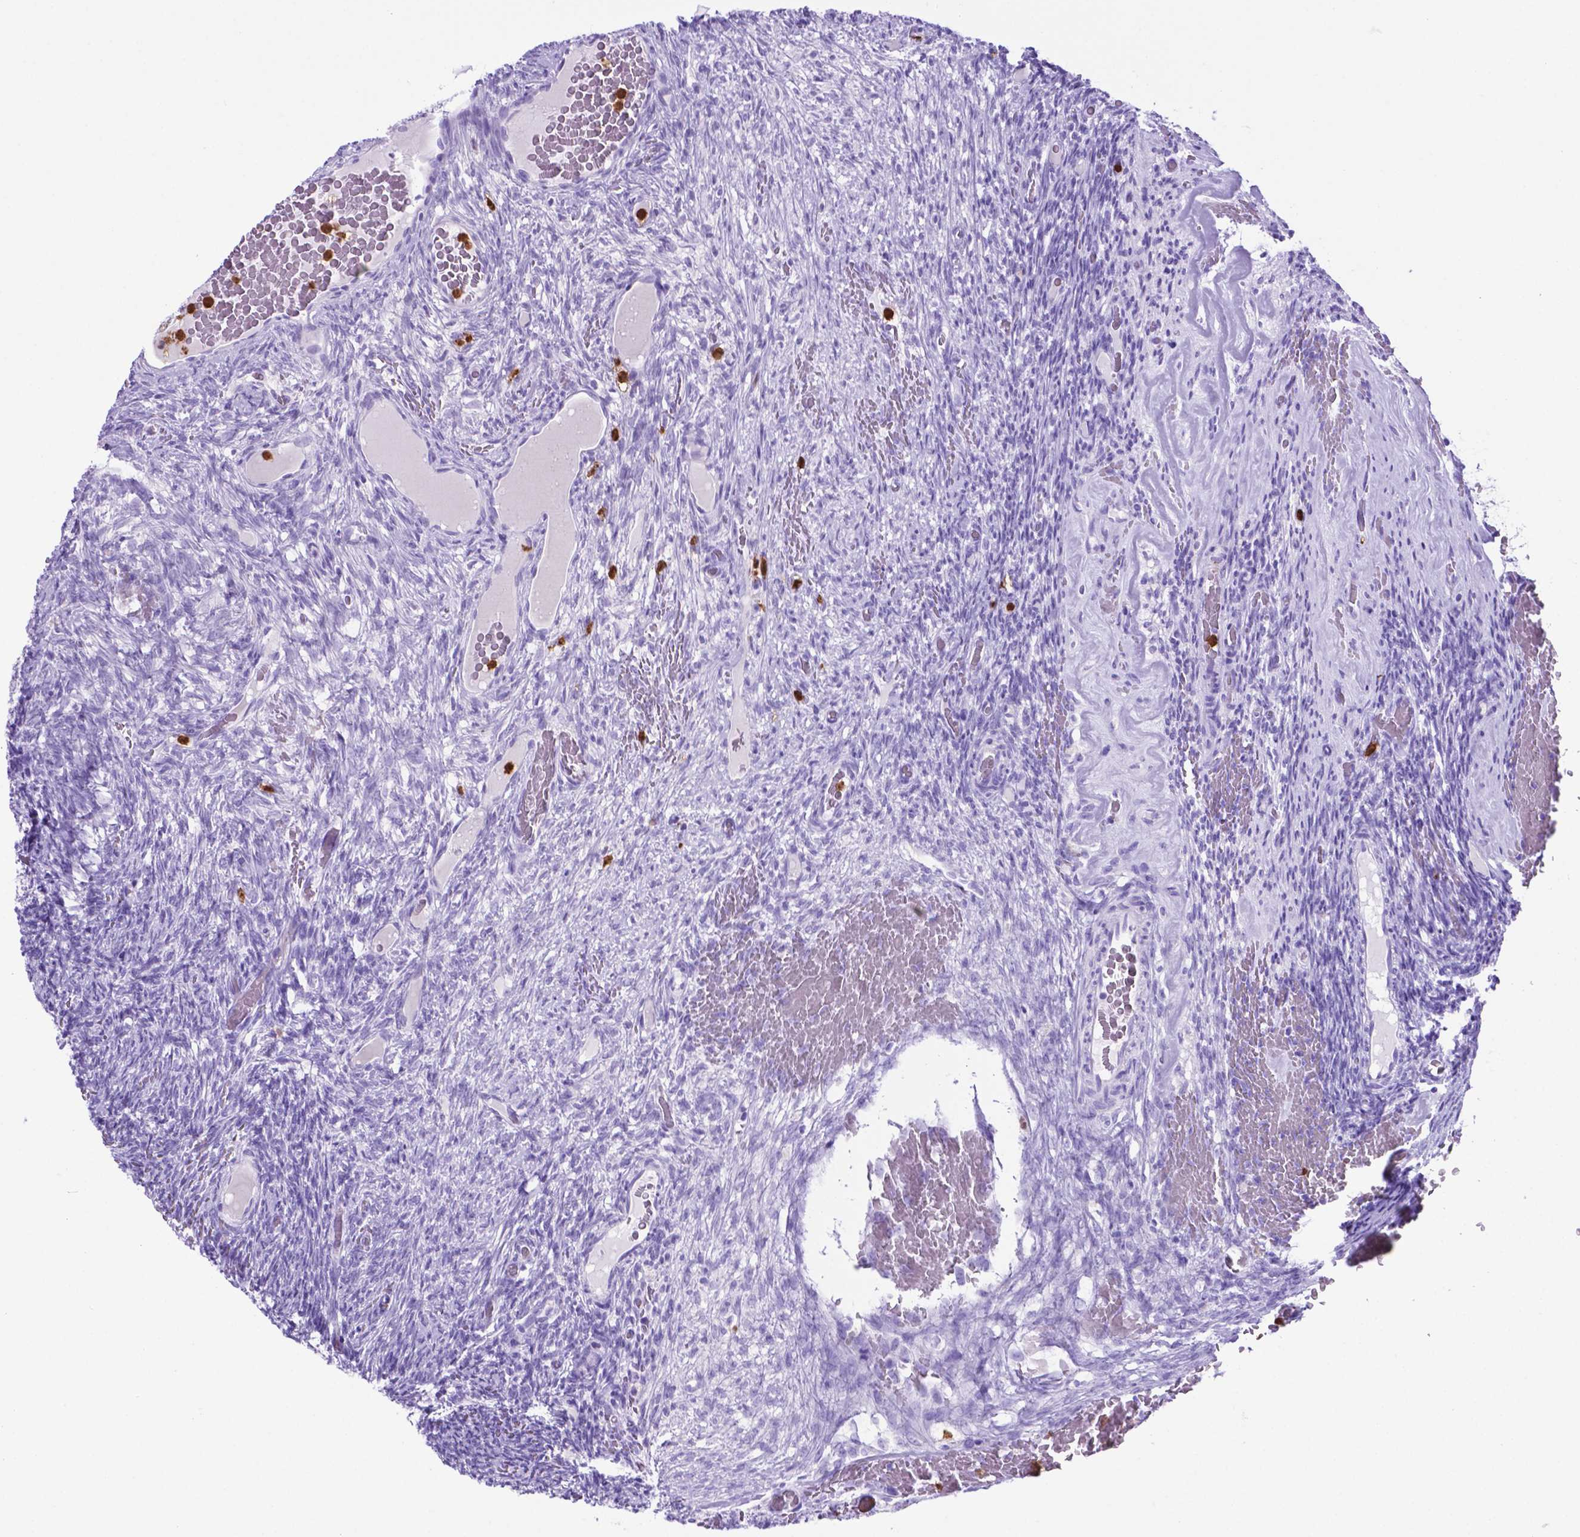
{"staining": {"intensity": "negative", "quantity": "none", "location": "none"}, "tissue": "ovary", "cell_type": "Follicle cells", "image_type": "normal", "snomed": [{"axis": "morphology", "description": "Normal tissue, NOS"}, {"axis": "topography", "description": "Ovary"}], "caption": "DAB immunohistochemical staining of unremarkable ovary exhibits no significant positivity in follicle cells.", "gene": "LZTR1", "patient": {"sex": "female", "age": 34}}